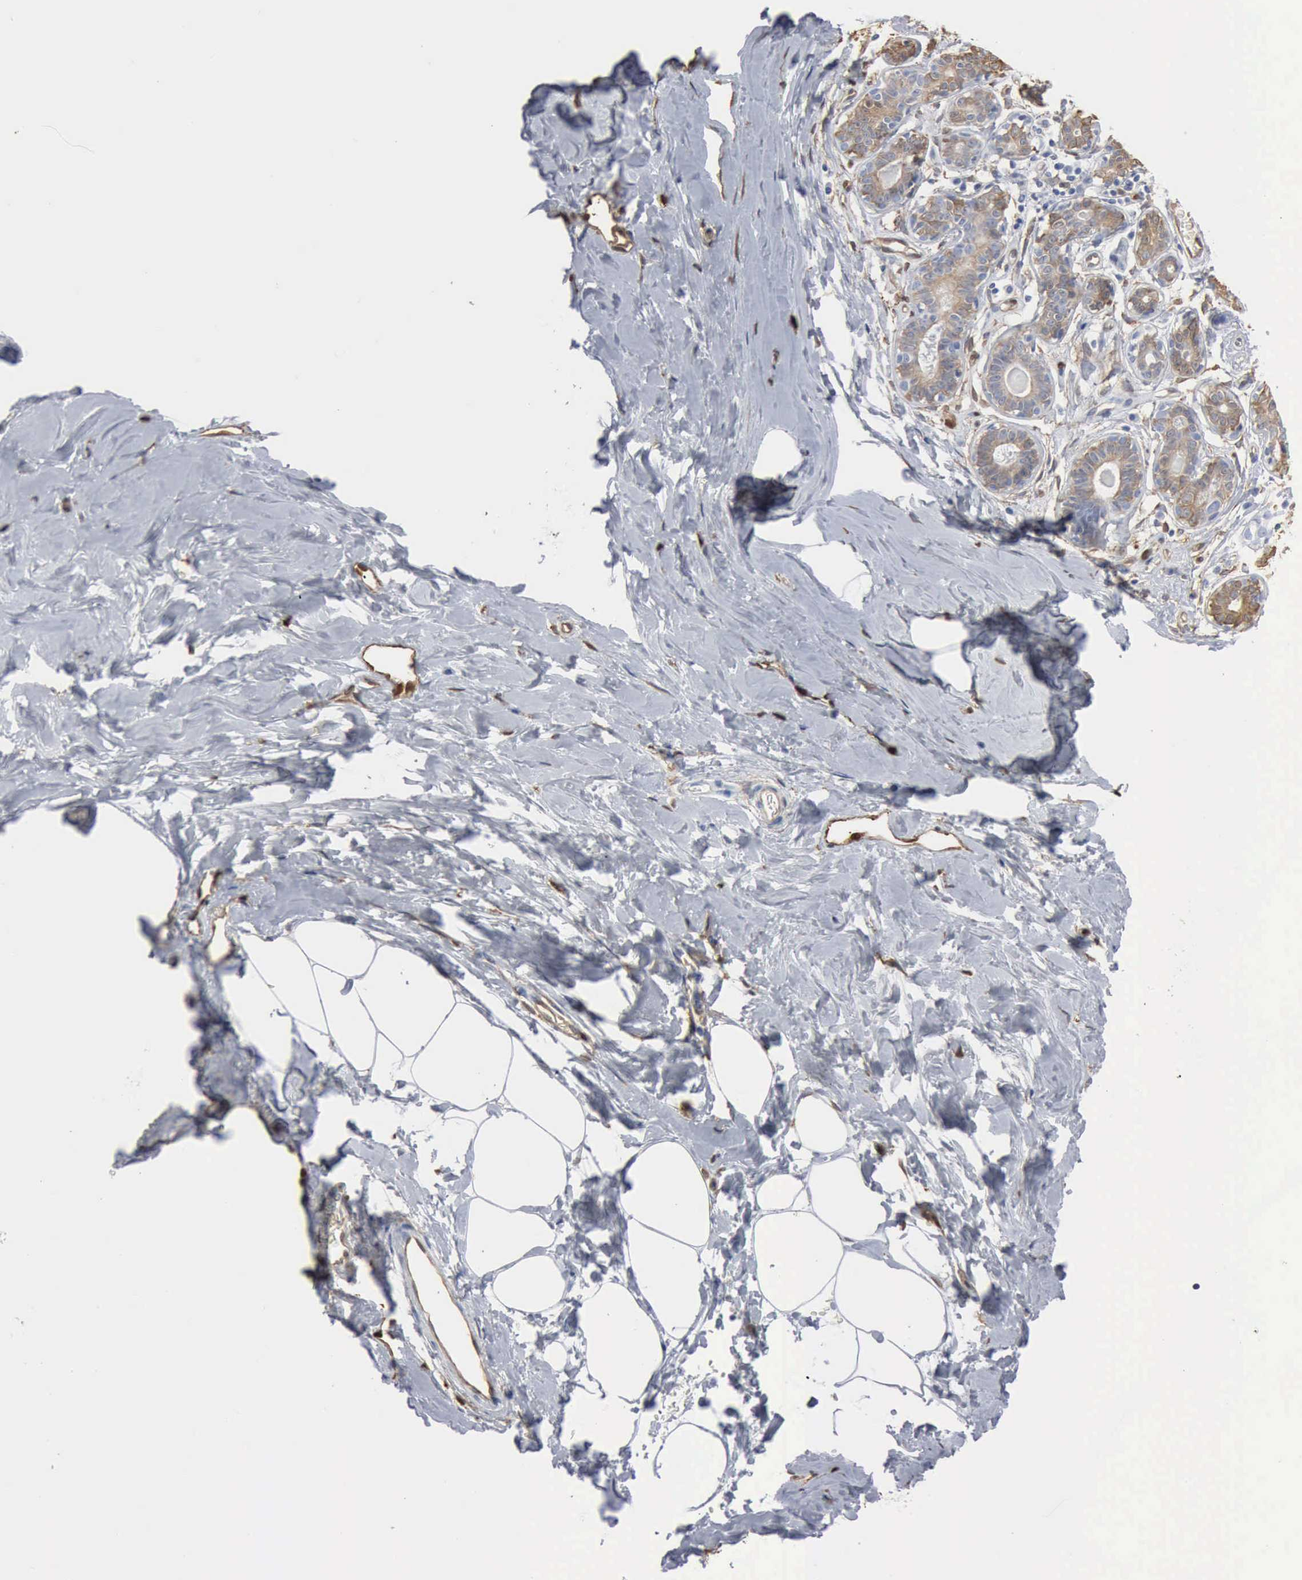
{"staining": {"intensity": "negative", "quantity": "none", "location": "none"}, "tissue": "breast", "cell_type": "Adipocytes", "image_type": "normal", "snomed": [{"axis": "morphology", "description": "Normal tissue, NOS"}, {"axis": "topography", "description": "Breast"}], "caption": "High magnification brightfield microscopy of benign breast stained with DAB (3,3'-diaminobenzidine) (brown) and counterstained with hematoxylin (blue): adipocytes show no significant positivity.", "gene": "FSCN1", "patient": {"sex": "female", "age": 44}}